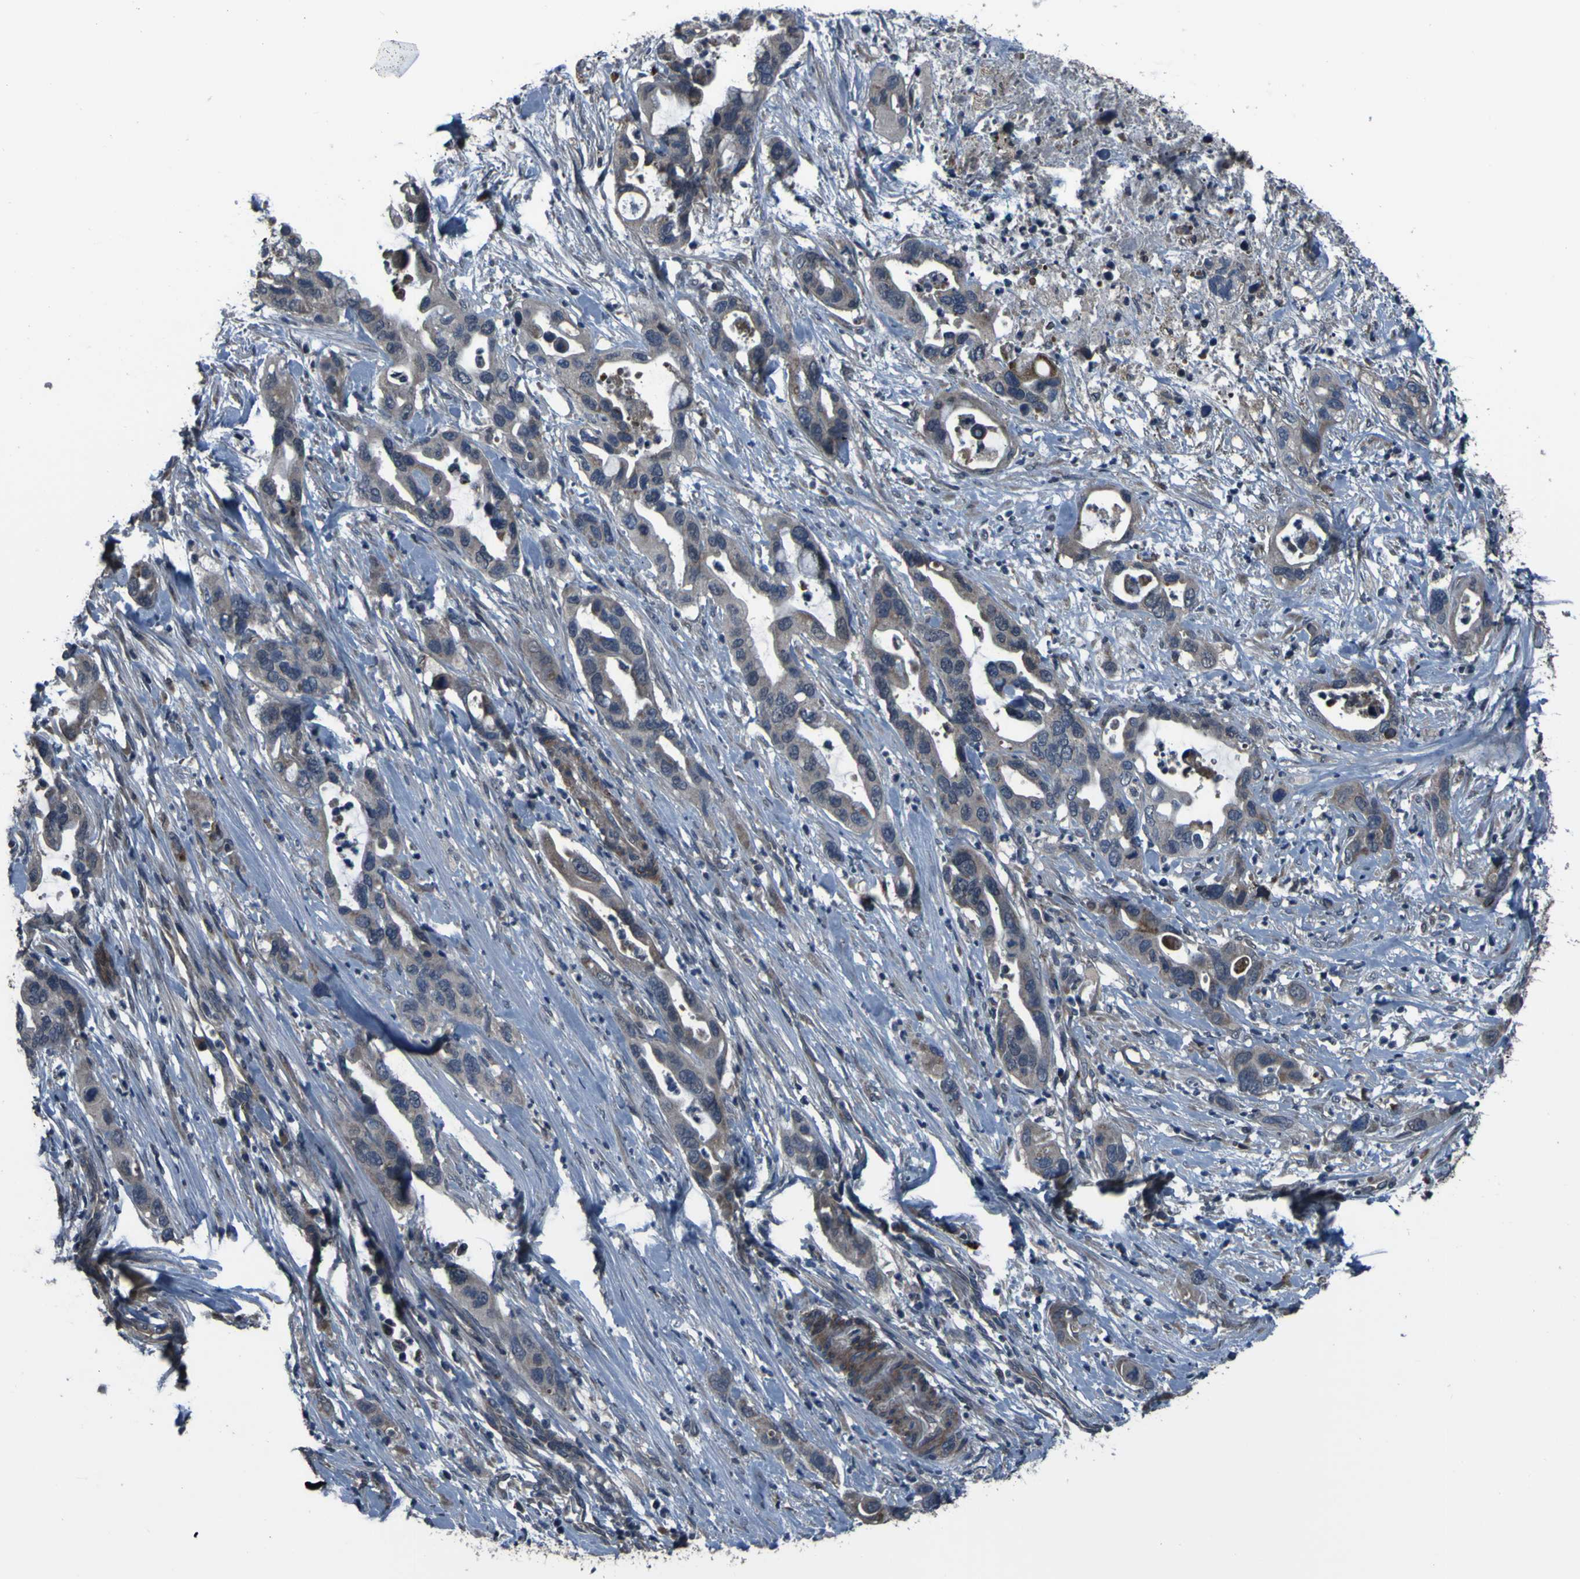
{"staining": {"intensity": "weak", "quantity": ">75%", "location": "cytoplasmic/membranous"}, "tissue": "pancreatic cancer", "cell_type": "Tumor cells", "image_type": "cancer", "snomed": [{"axis": "morphology", "description": "Adenocarcinoma, NOS"}, {"axis": "topography", "description": "Pancreas"}], "caption": "Tumor cells reveal low levels of weak cytoplasmic/membranous positivity in about >75% of cells in pancreatic adenocarcinoma.", "gene": "OSTM1", "patient": {"sex": "female", "age": 71}}